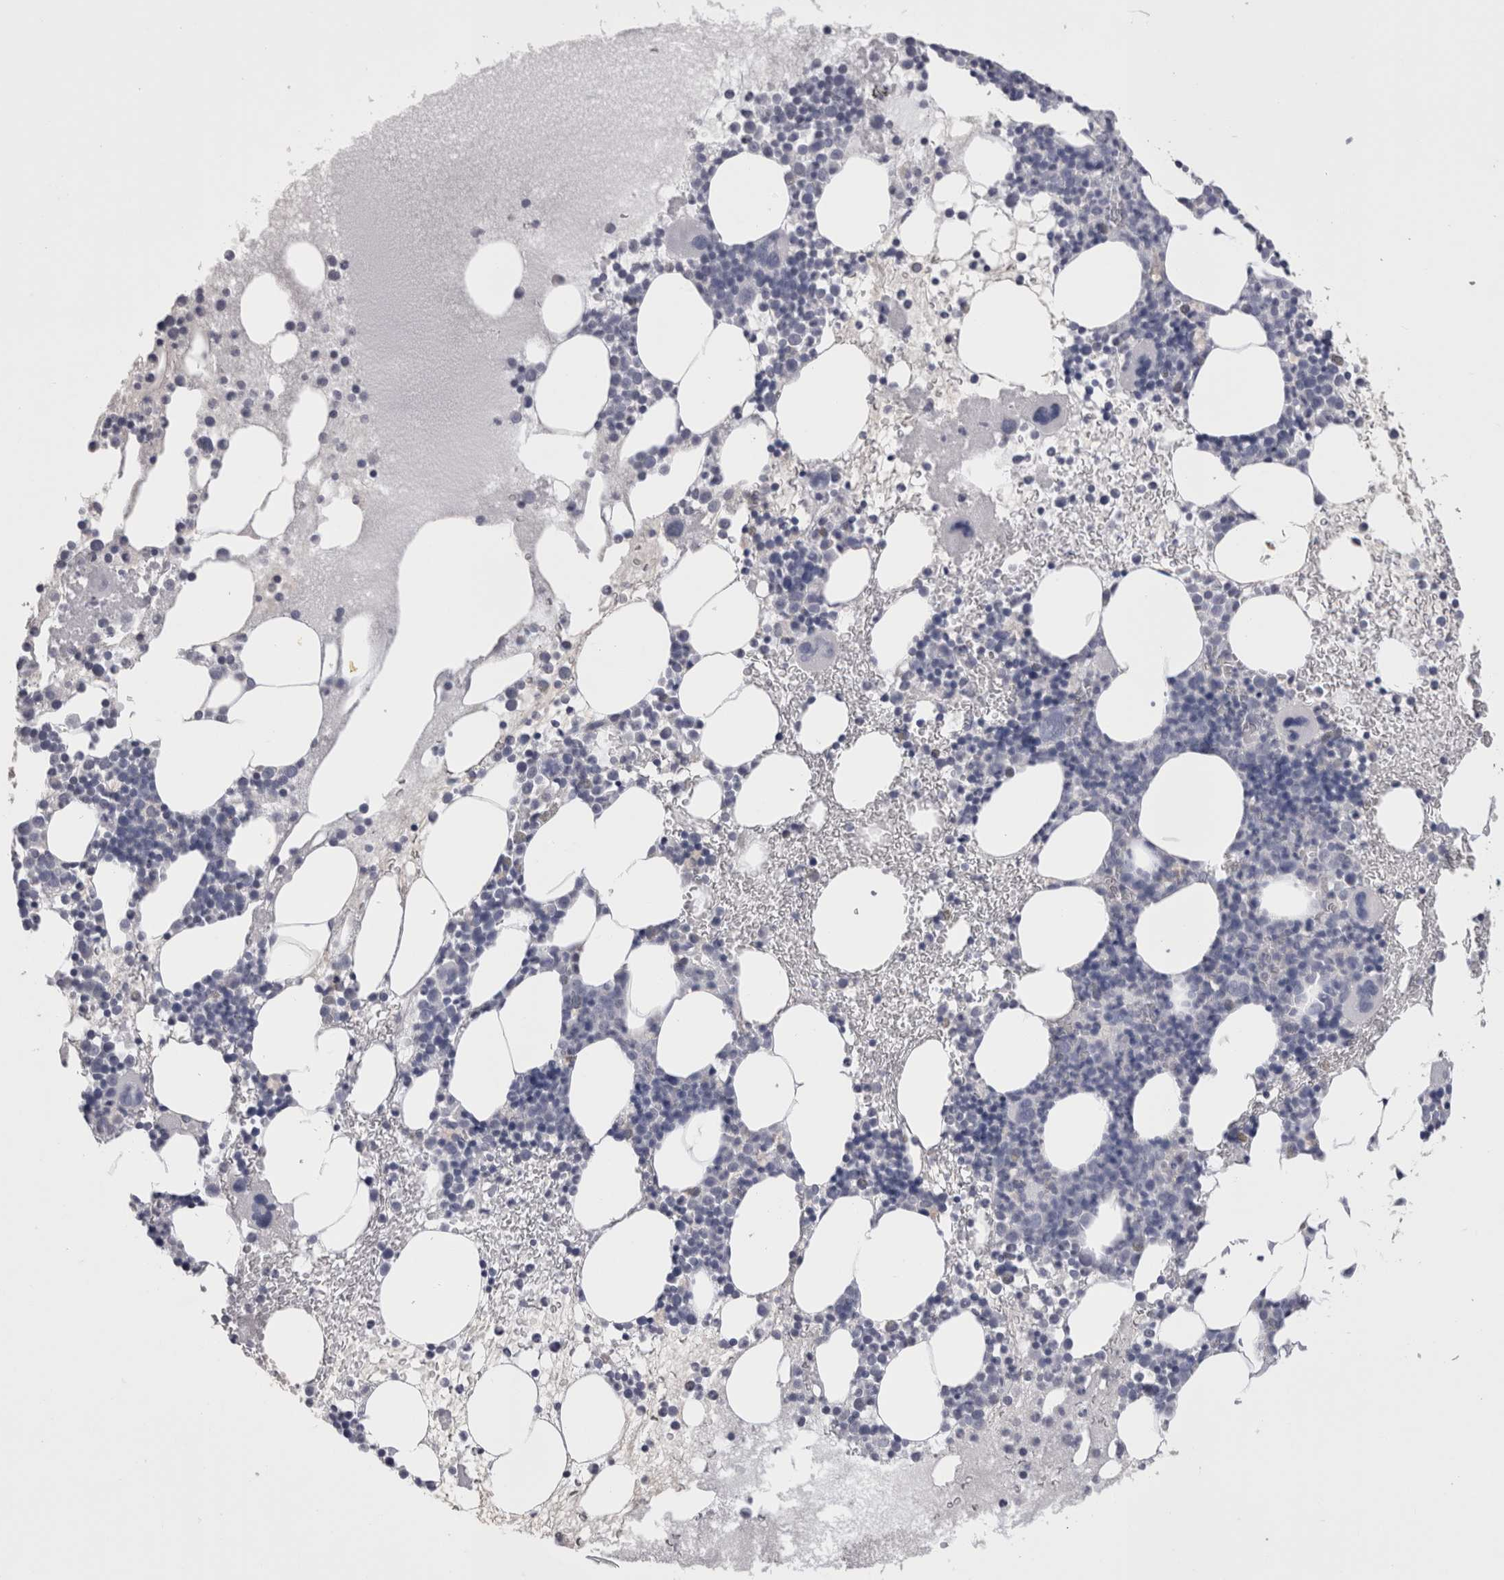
{"staining": {"intensity": "negative", "quantity": "none", "location": "none"}, "tissue": "bone marrow", "cell_type": "Hematopoietic cells", "image_type": "normal", "snomed": [{"axis": "morphology", "description": "Normal tissue, NOS"}, {"axis": "morphology", "description": "Inflammation, NOS"}, {"axis": "topography", "description": "Bone marrow"}], "caption": "Histopathology image shows no significant protein expression in hematopoietic cells of benign bone marrow.", "gene": "CDHR5", "patient": {"sex": "female", "age": 45}}